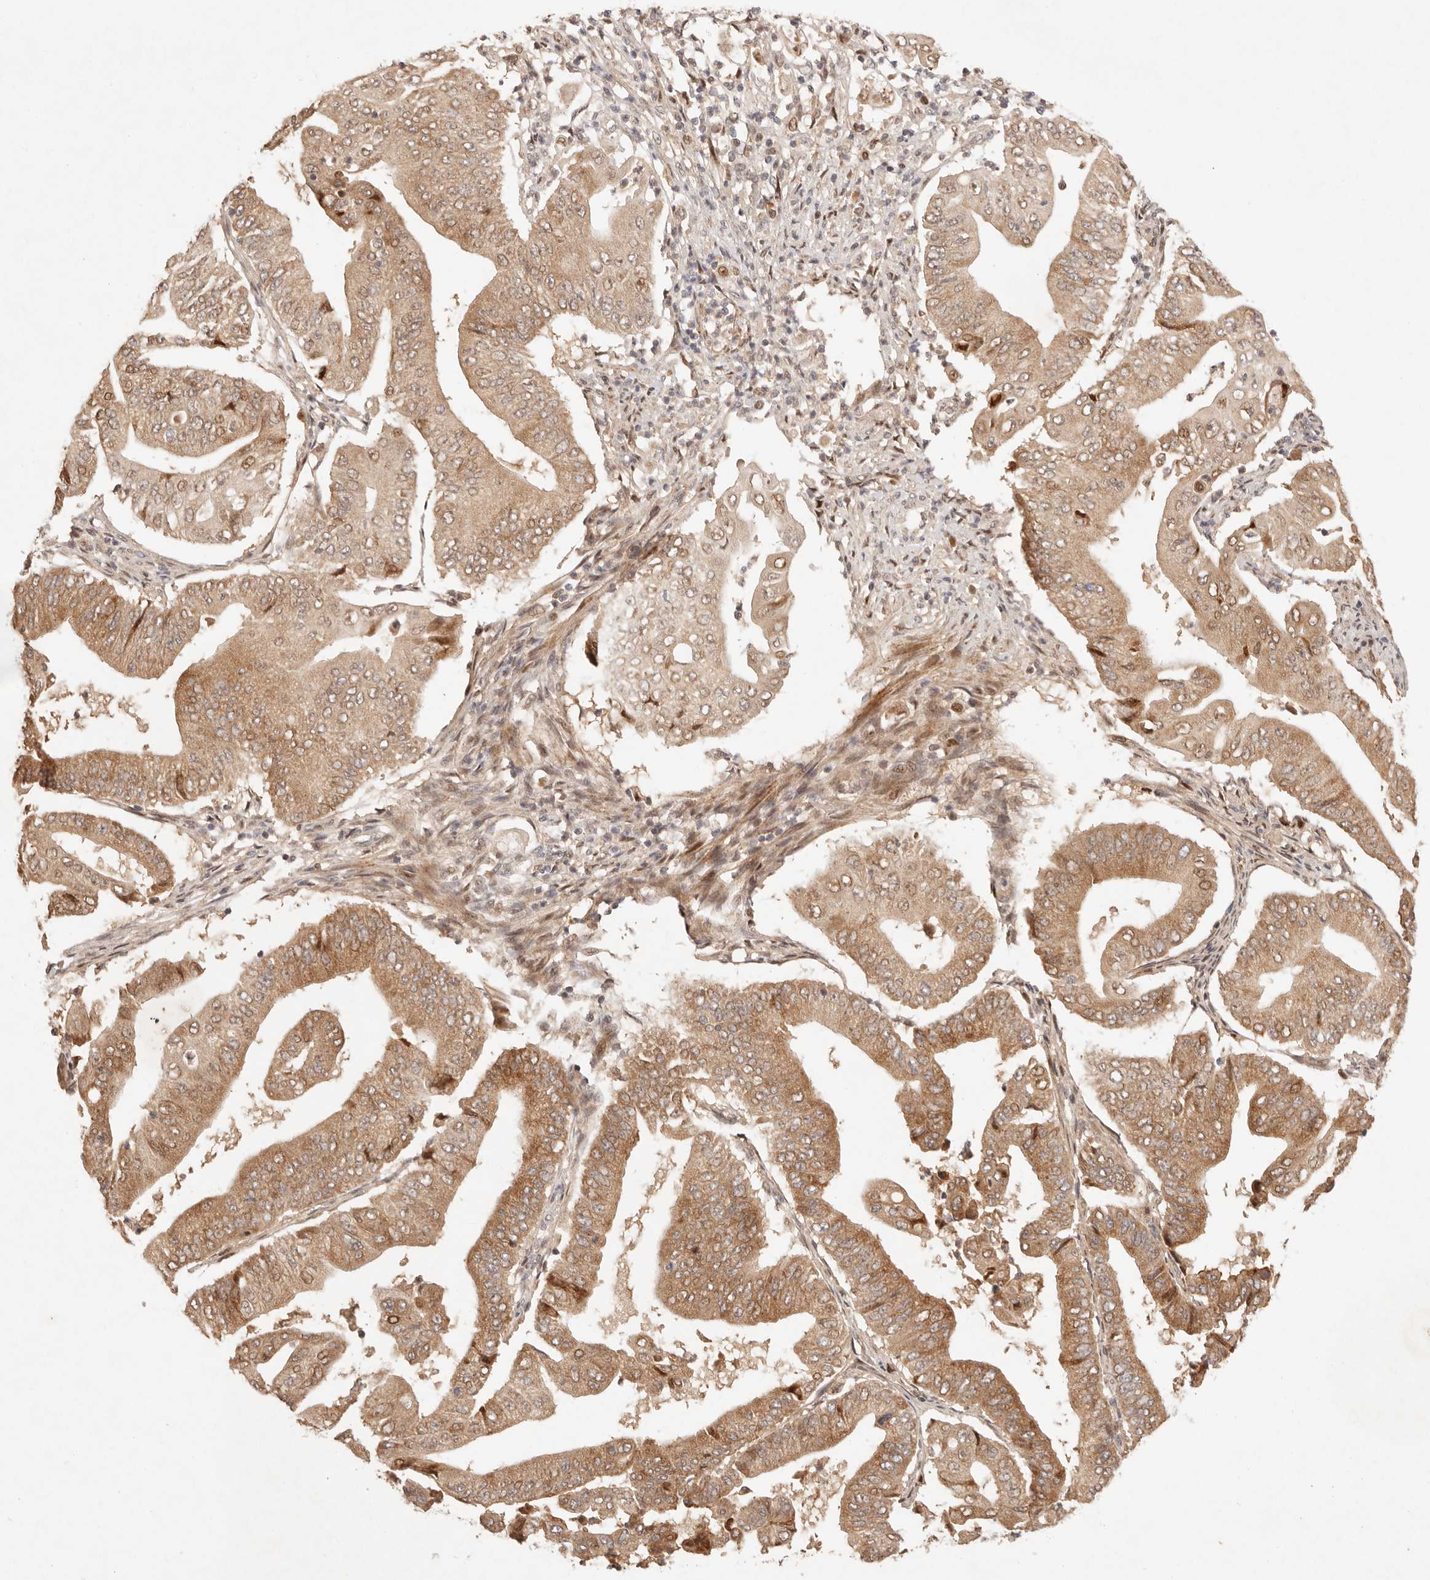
{"staining": {"intensity": "moderate", "quantity": ">75%", "location": "cytoplasmic/membranous,nuclear"}, "tissue": "pancreatic cancer", "cell_type": "Tumor cells", "image_type": "cancer", "snomed": [{"axis": "morphology", "description": "Adenocarcinoma, NOS"}, {"axis": "topography", "description": "Pancreas"}], "caption": "Human pancreatic cancer (adenocarcinoma) stained with a protein marker shows moderate staining in tumor cells.", "gene": "PHLDA3", "patient": {"sex": "female", "age": 77}}